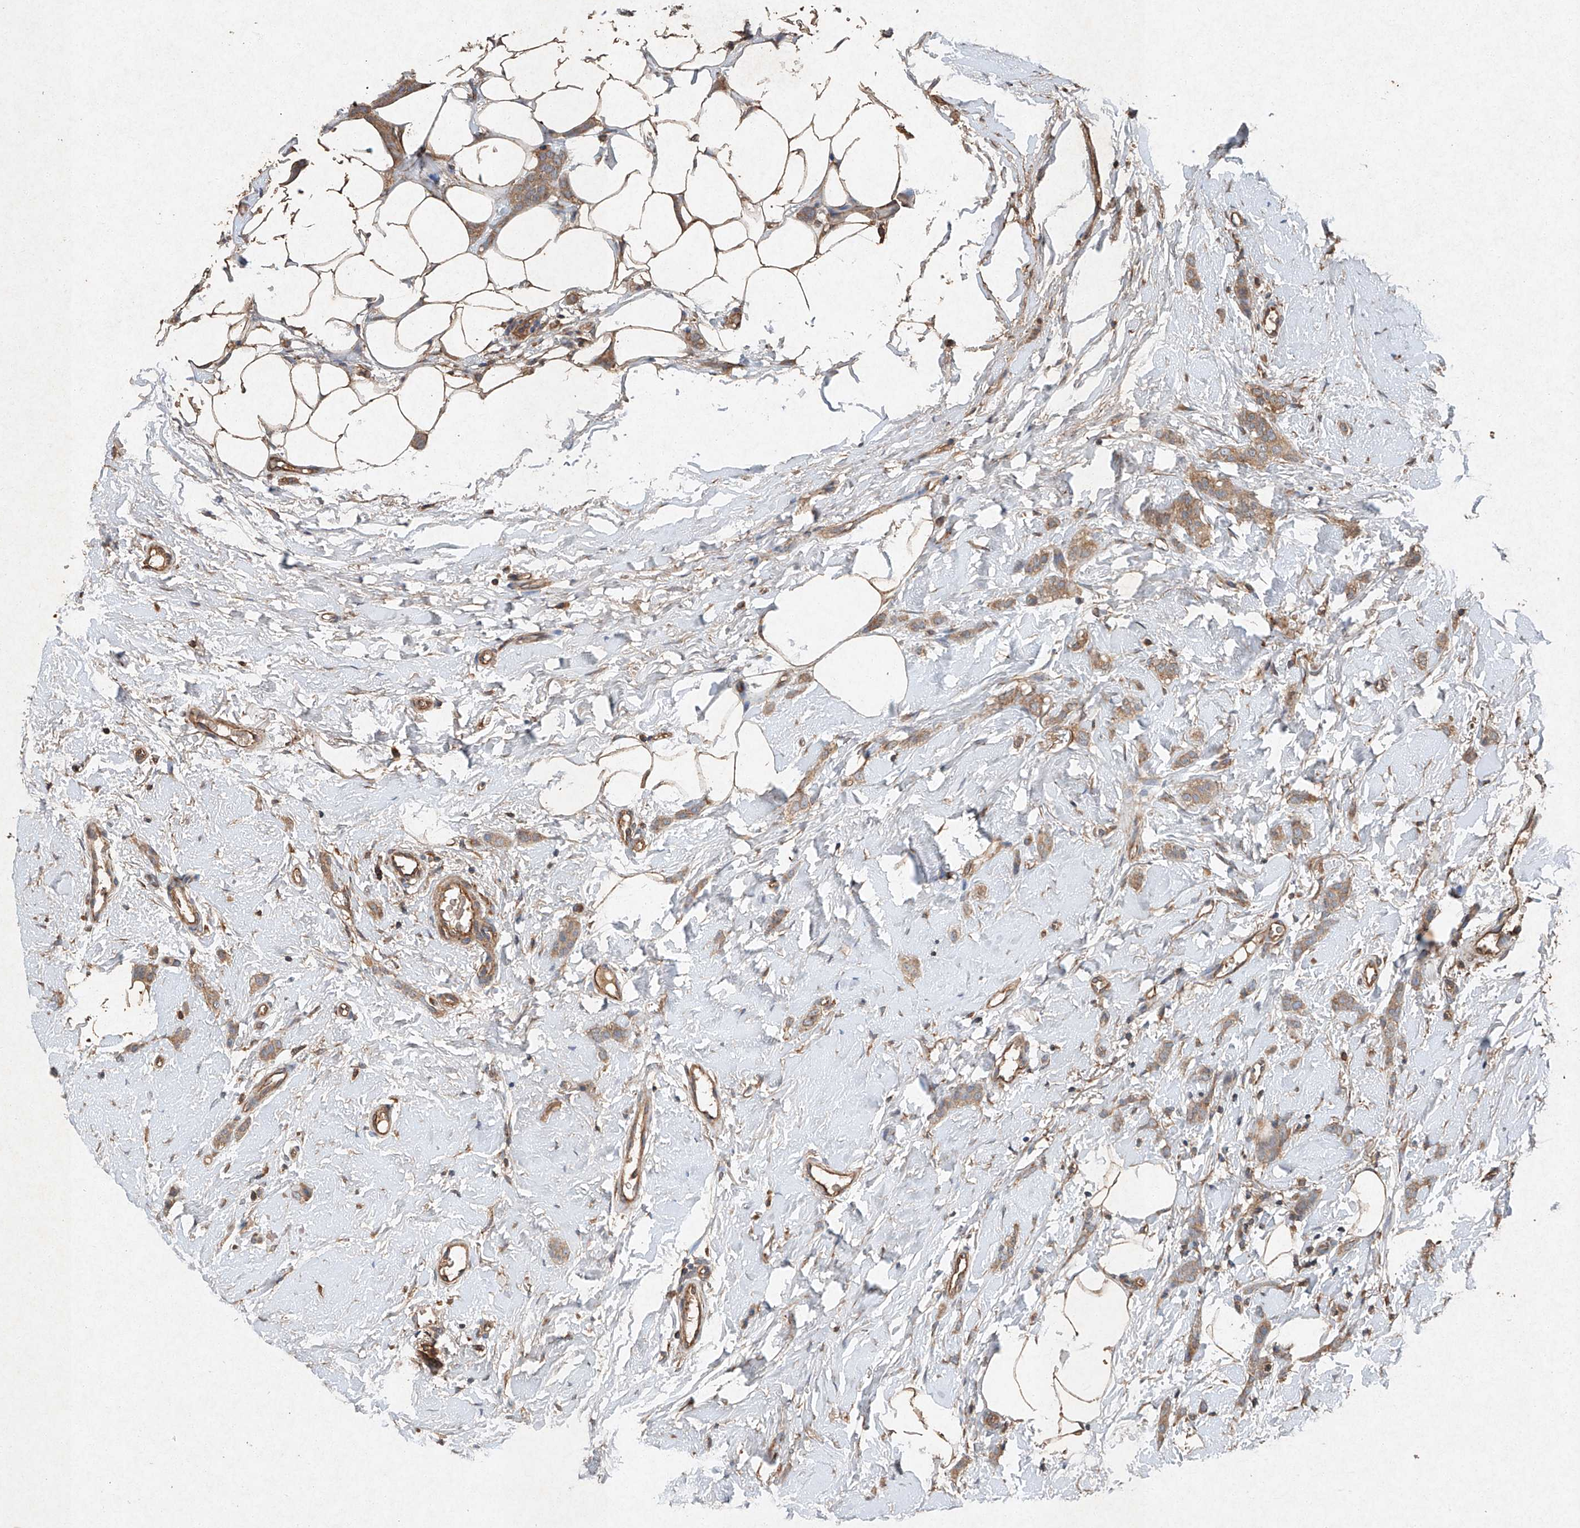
{"staining": {"intensity": "moderate", "quantity": ">75%", "location": "cytoplasmic/membranous"}, "tissue": "breast cancer", "cell_type": "Tumor cells", "image_type": "cancer", "snomed": [{"axis": "morphology", "description": "Lobular carcinoma"}, {"axis": "topography", "description": "Skin"}, {"axis": "topography", "description": "Breast"}], "caption": "Immunohistochemical staining of human lobular carcinoma (breast) shows medium levels of moderate cytoplasmic/membranous protein positivity in approximately >75% of tumor cells. The staining was performed using DAB (3,3'-diaminobenzidine), with brown indicating positive protein expression. Nuclei are stained blue with hematoxylin.", "gene": "STK3", "patient": {"sex": "female", "age": 46}}